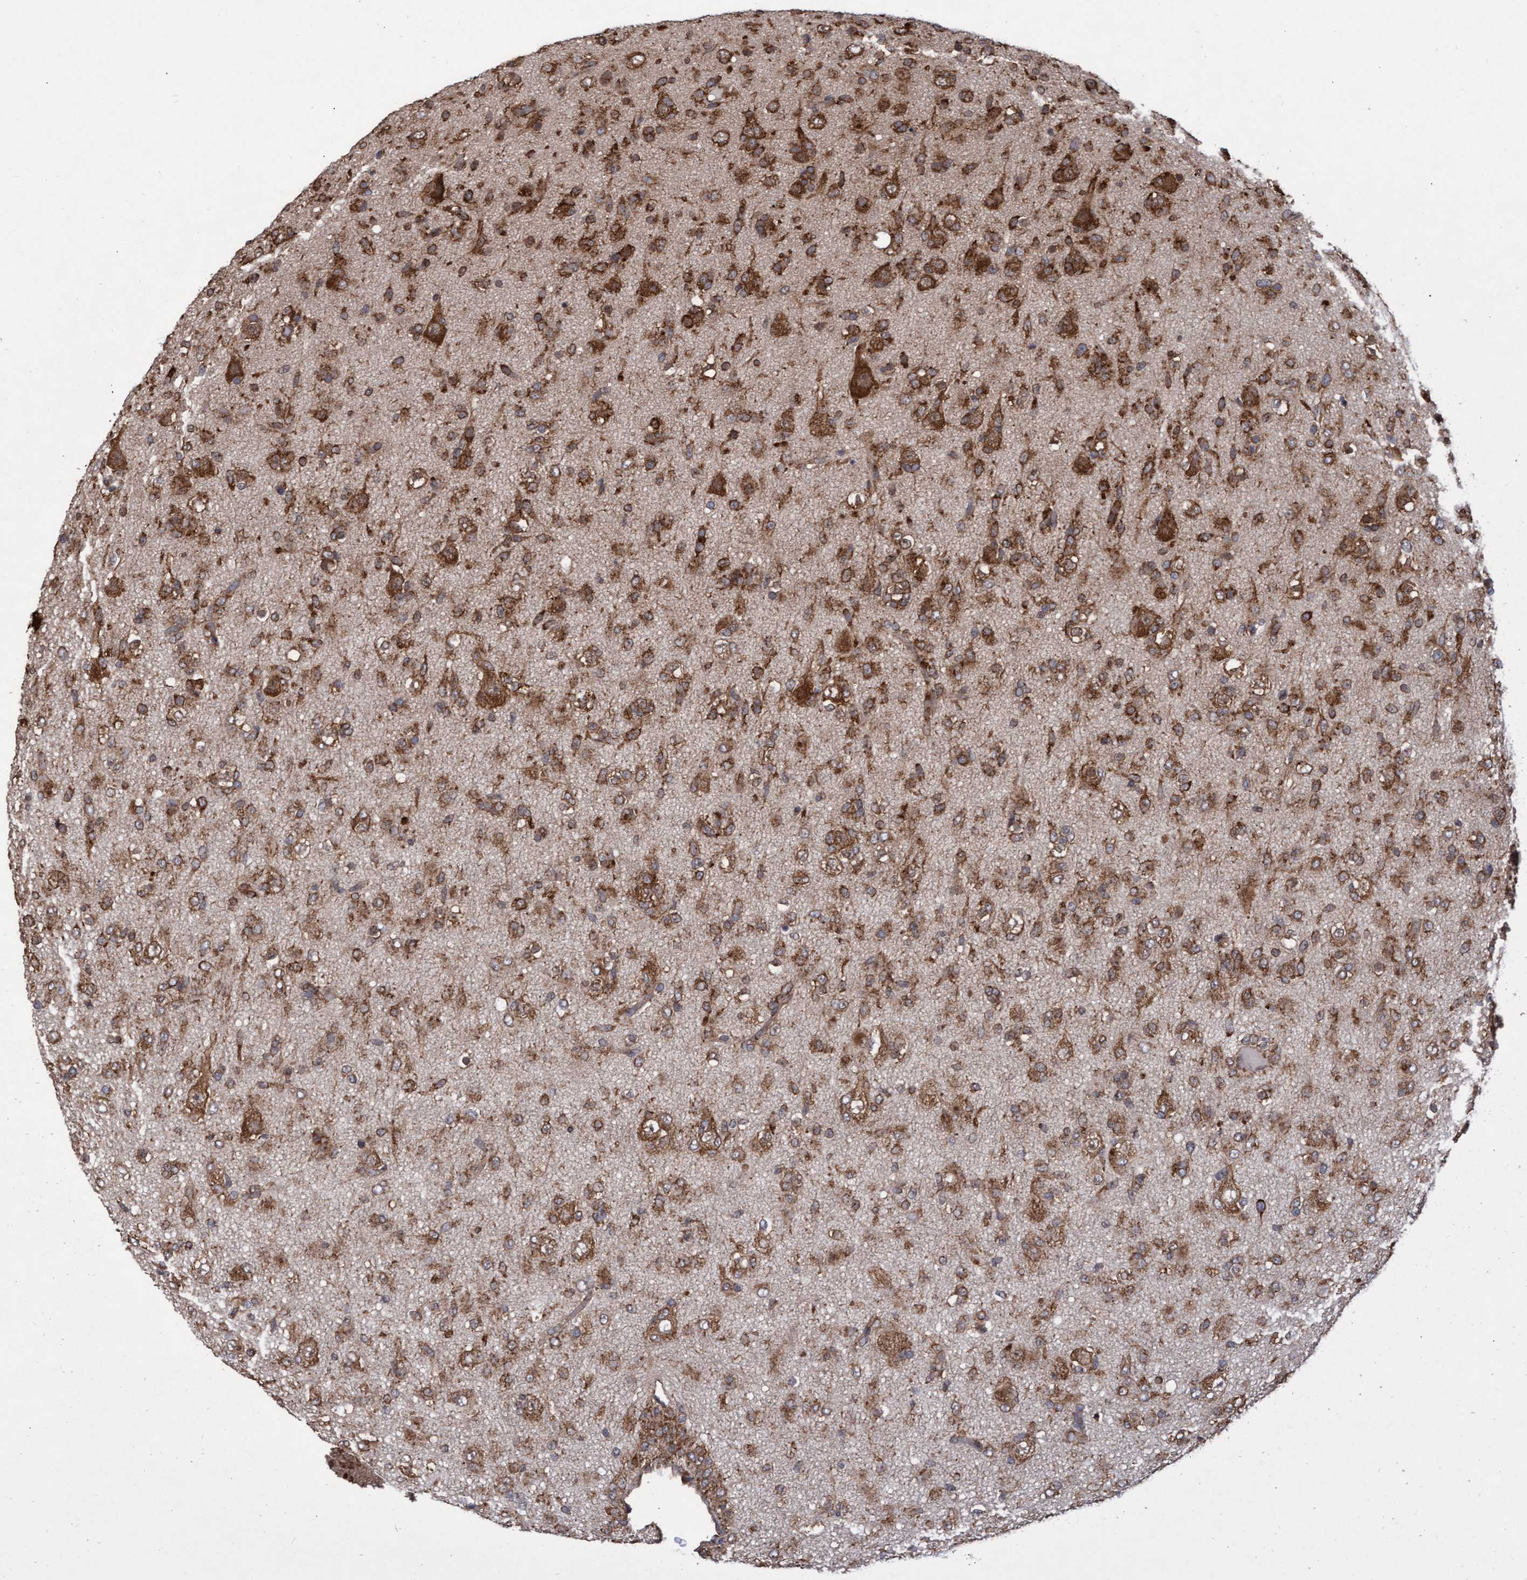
{"staining": {"intensity": "strong", "quantity": ">75%", "location": "cytoplasmic/membranous"}, "tissue": "glioma", "cell_type": "Tumor cells", "image_type": "cancer", "snomed": [{"axis": "morphology", "description": "Glioma, malignant, Low grade"}, {"axis": "topography", "description": "Brain"}], "caption": "Glioma was stained to show a protein in brown. There is high levels of strong cytoplasmic/membranous staining in about >75% of tumor cells. Using DAB (3,3'-diaminobenzidine) (brown) and hematoxylin (blue) stains, captured at high magnification using brightfield microscopy.", "gene": "ABCF2", "patient": {"sex": "male", "age": 65}}